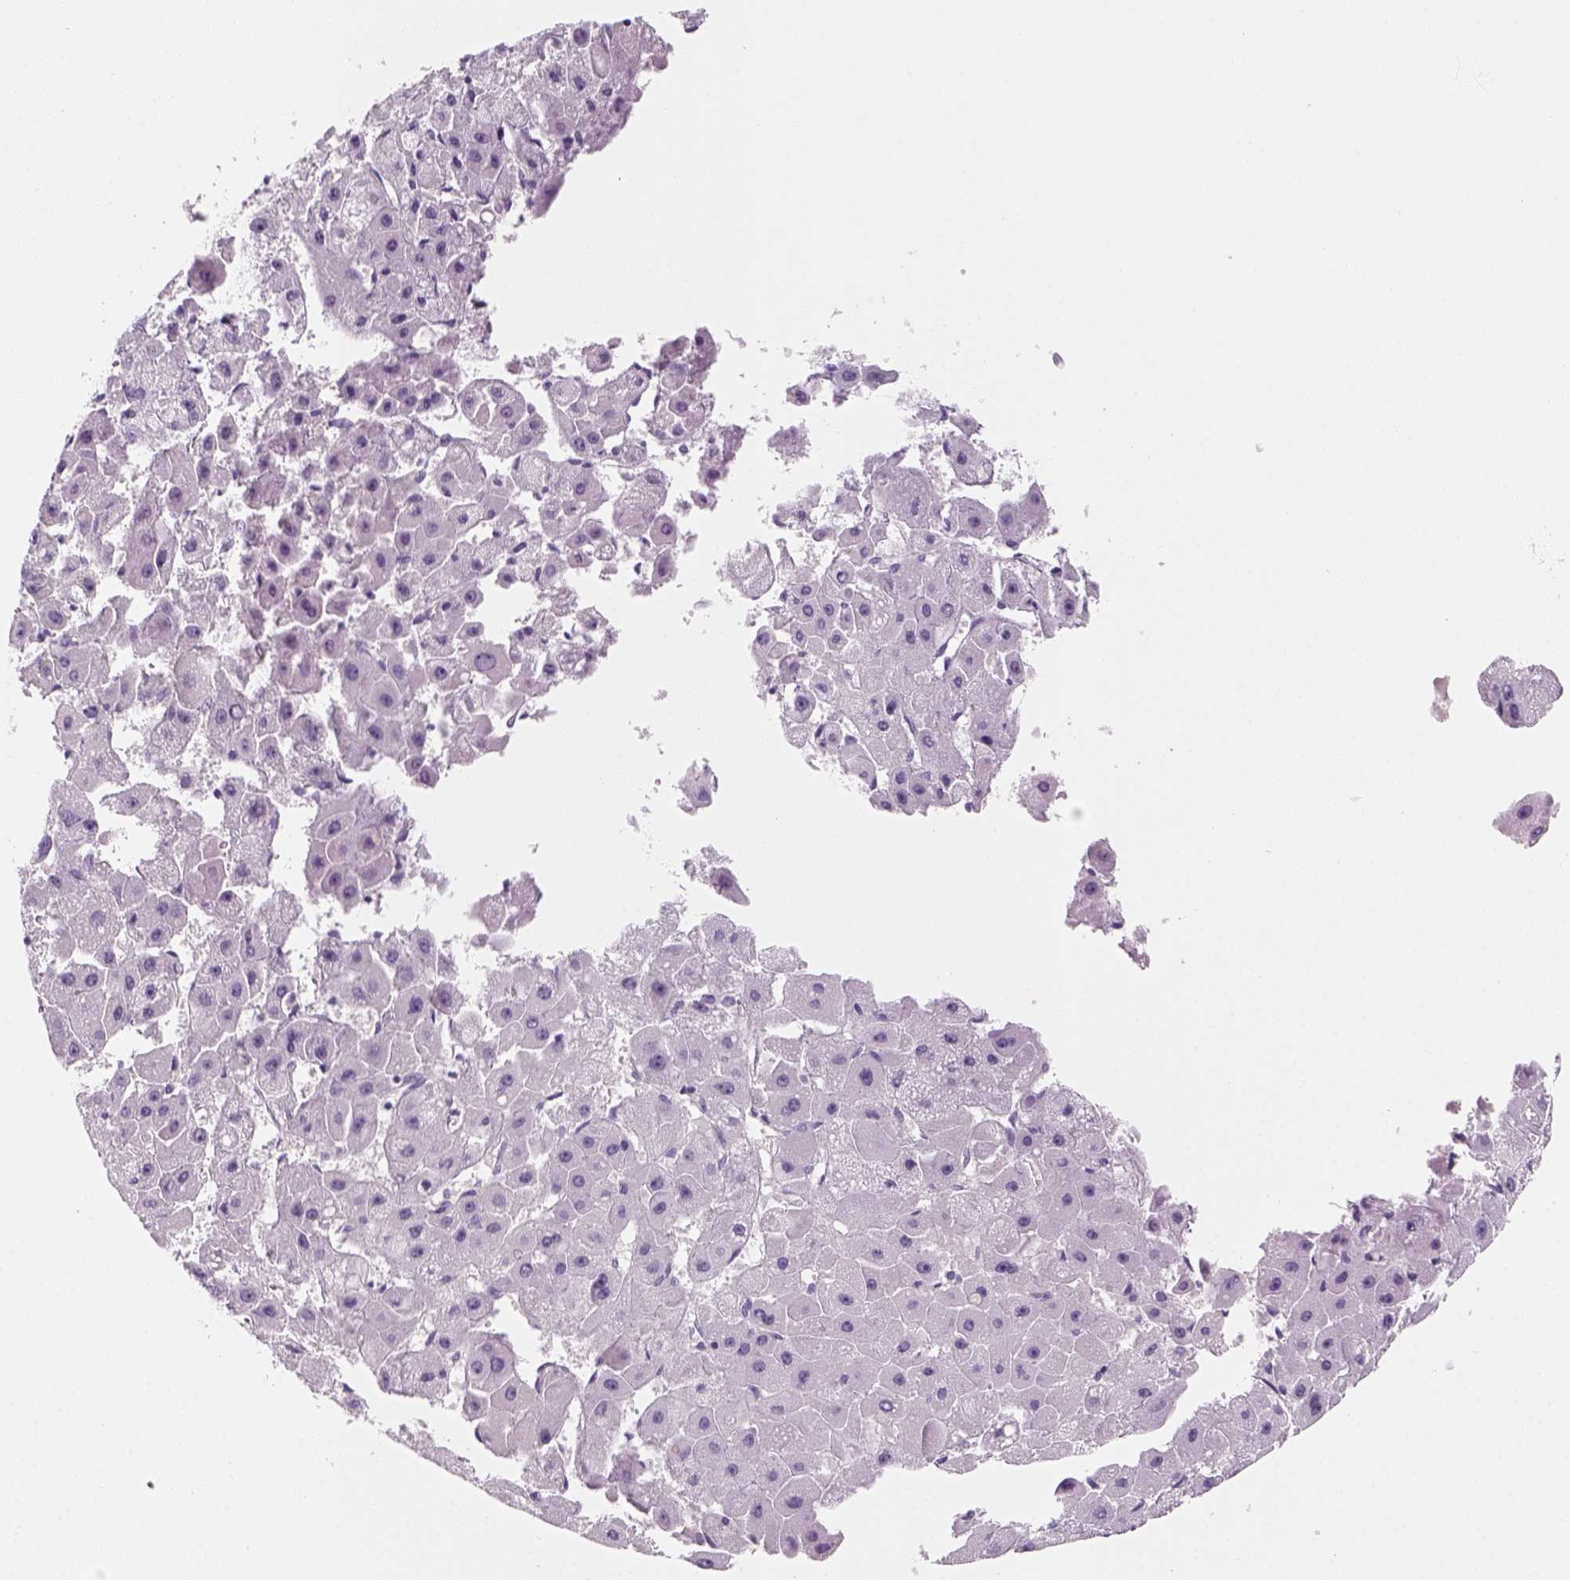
{"staining": {"intensity": "negative", "quantity": "none", "location": "none"}, "tissue": "liver cancer", "cell_type": "Tumor cells", "image_type": "cancer", "snomed": [{"axis": "morphology", "description": "Carcinoma, Hepatocellular, NOS"}, {"axis": "topography", "description": "Liver"}], "caption": "The IHC micrograph has no significant expression in tumor cells of liver cancer (hepatocellular carcinoma) tissue.", "gene": "KRT25", "patient": {"sex": "female", "age": 25}}